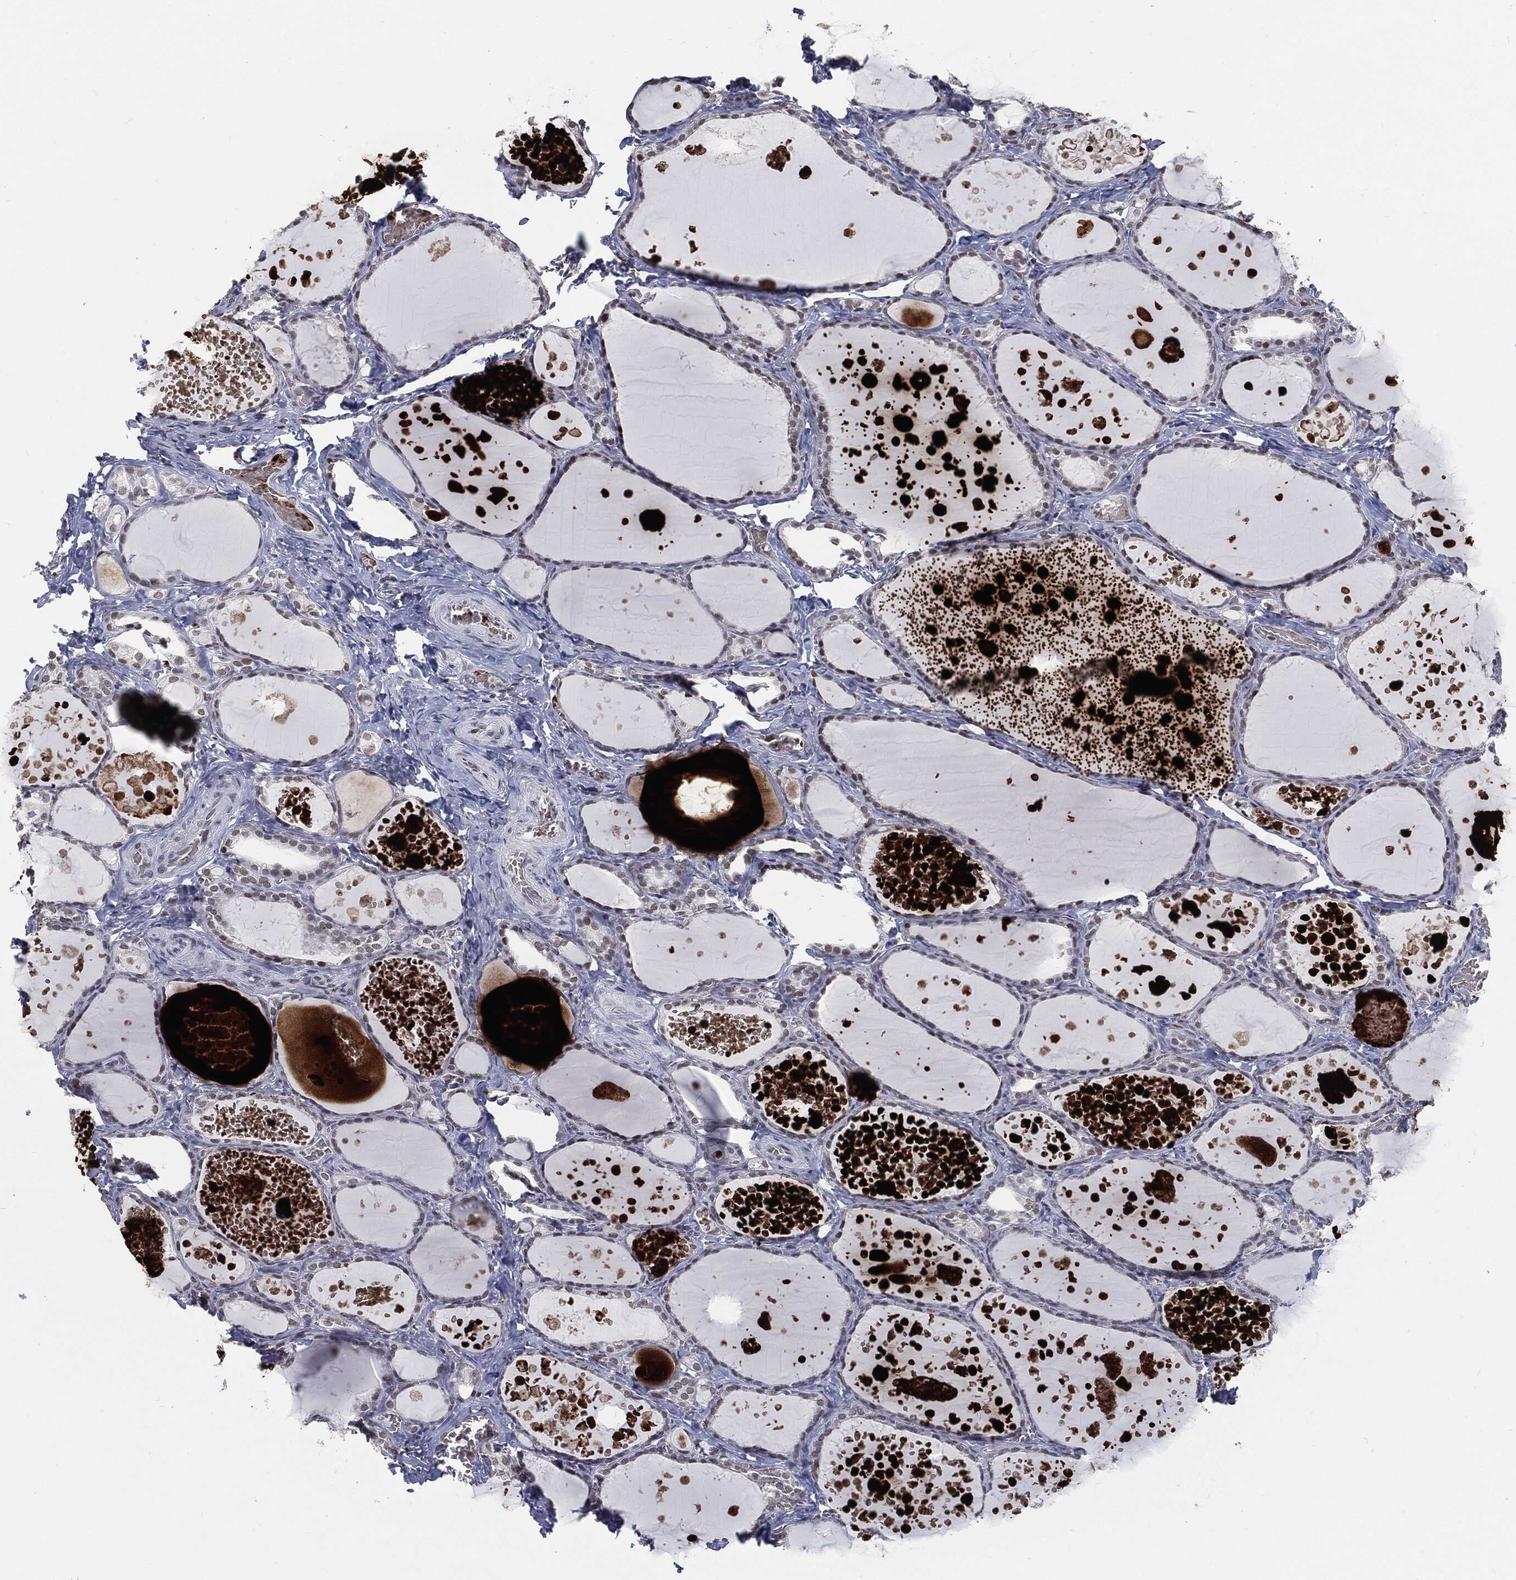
{"staining": {"intensity": "weak", "quantity": "<25%", "location": "nuclear"}, "tissue": "thyroid gland", "cell_type": "Glandular cells", "image_type": "normal", "snomed": [{"axis": "morphology", "description": "Normal tissue, NOS"}, {"axis": "topography", "description": "Thyroid gland"}], "caption": "Immunohistochemistry (IHC) of normal thyroid gland shows no staining in glandular cells.", "gene": "ANXA1", "patient": {"sex": "female", "age": 56}}